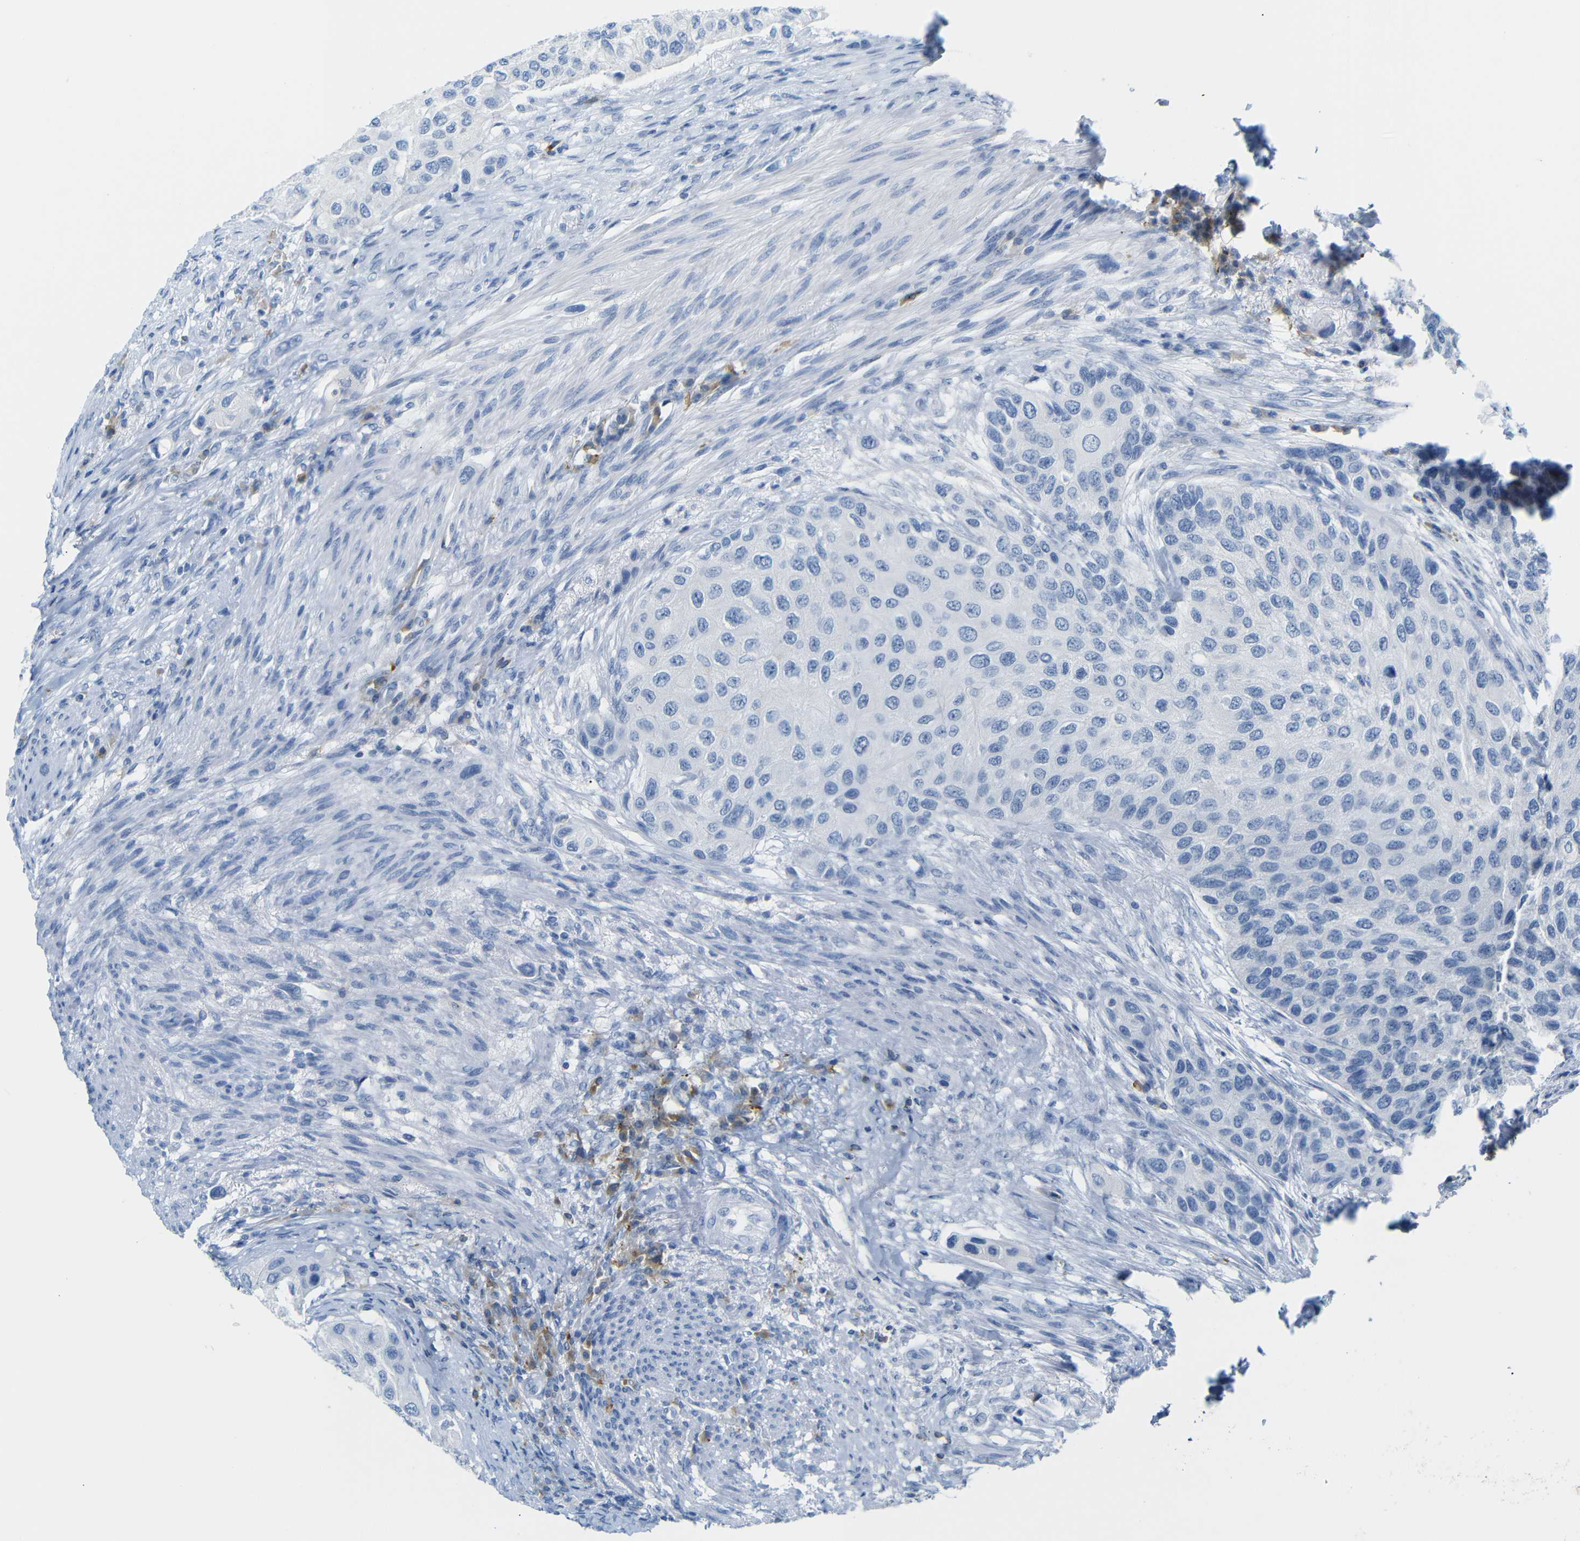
{"staining": {"intensity": "negative", "quantity": "none", "location": "none"}, "tissue": "urothelial cancer", "cell_type": "Tumor cells", "image_type": "cancer", "snomed": [{"axis": "morphology", "description": "Urothelial carcinoma, High grade"}, {"axis": "topography", "description": "Urinary bladder"}], "caption": "Immunohistochemistry (IHC) photomicrograph of neoplastic tissue: urothelial carcinoma (high-grade) stained with DAB demonstrates no significant protein staining in tumor cells.", "gene": "FCRL1", "patient": {"sex": "female", "age": 56}}